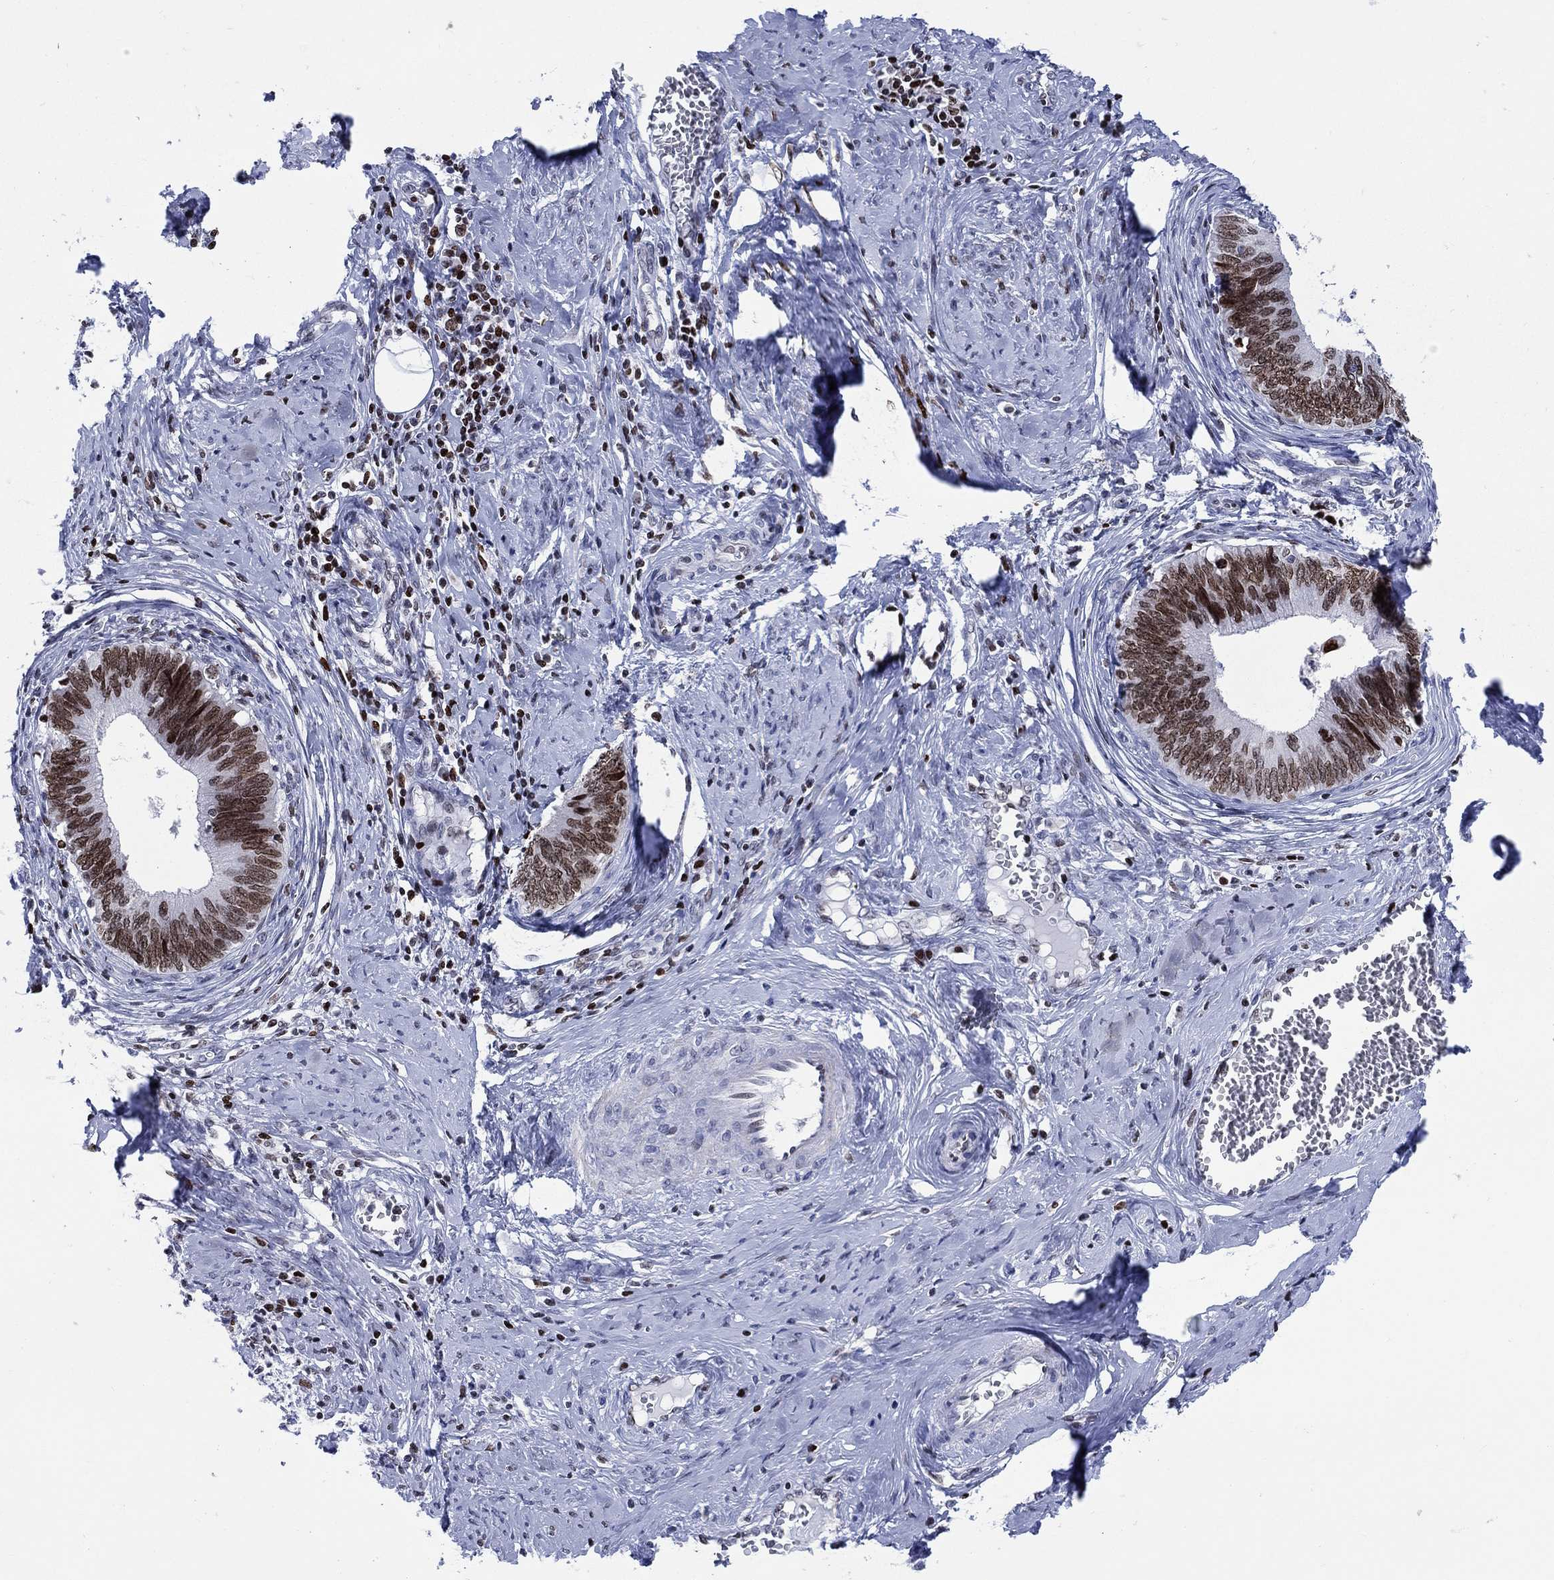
{"staining": {"intensity": "moderate", "quantity": ">75%", "location": "nuclear"}, "tissue": "cervical cancer", "cell_type": "Tumor cells", "image_type": "cancer", "snomed": [{"axis": "morphology", "description": "Adenocarcinoma, NOS"}, {"axis": "topography", "description": "Cervix"}], "caption": "Cervical adenocarcinoma stained with DAB (3,3'-diaminobenzidine) IHC displays medium levels of moderate nuclear expression in approximately >75% of tumor cells. The protein of interest is stained brown, and the nuclei are stained in blue (DAB (3,3'-diaminobenzidine) IHC with brightfield microscopy, high magnification).", "gene": "HMGA1", "patient": {"sex": "female", "age": 42}}